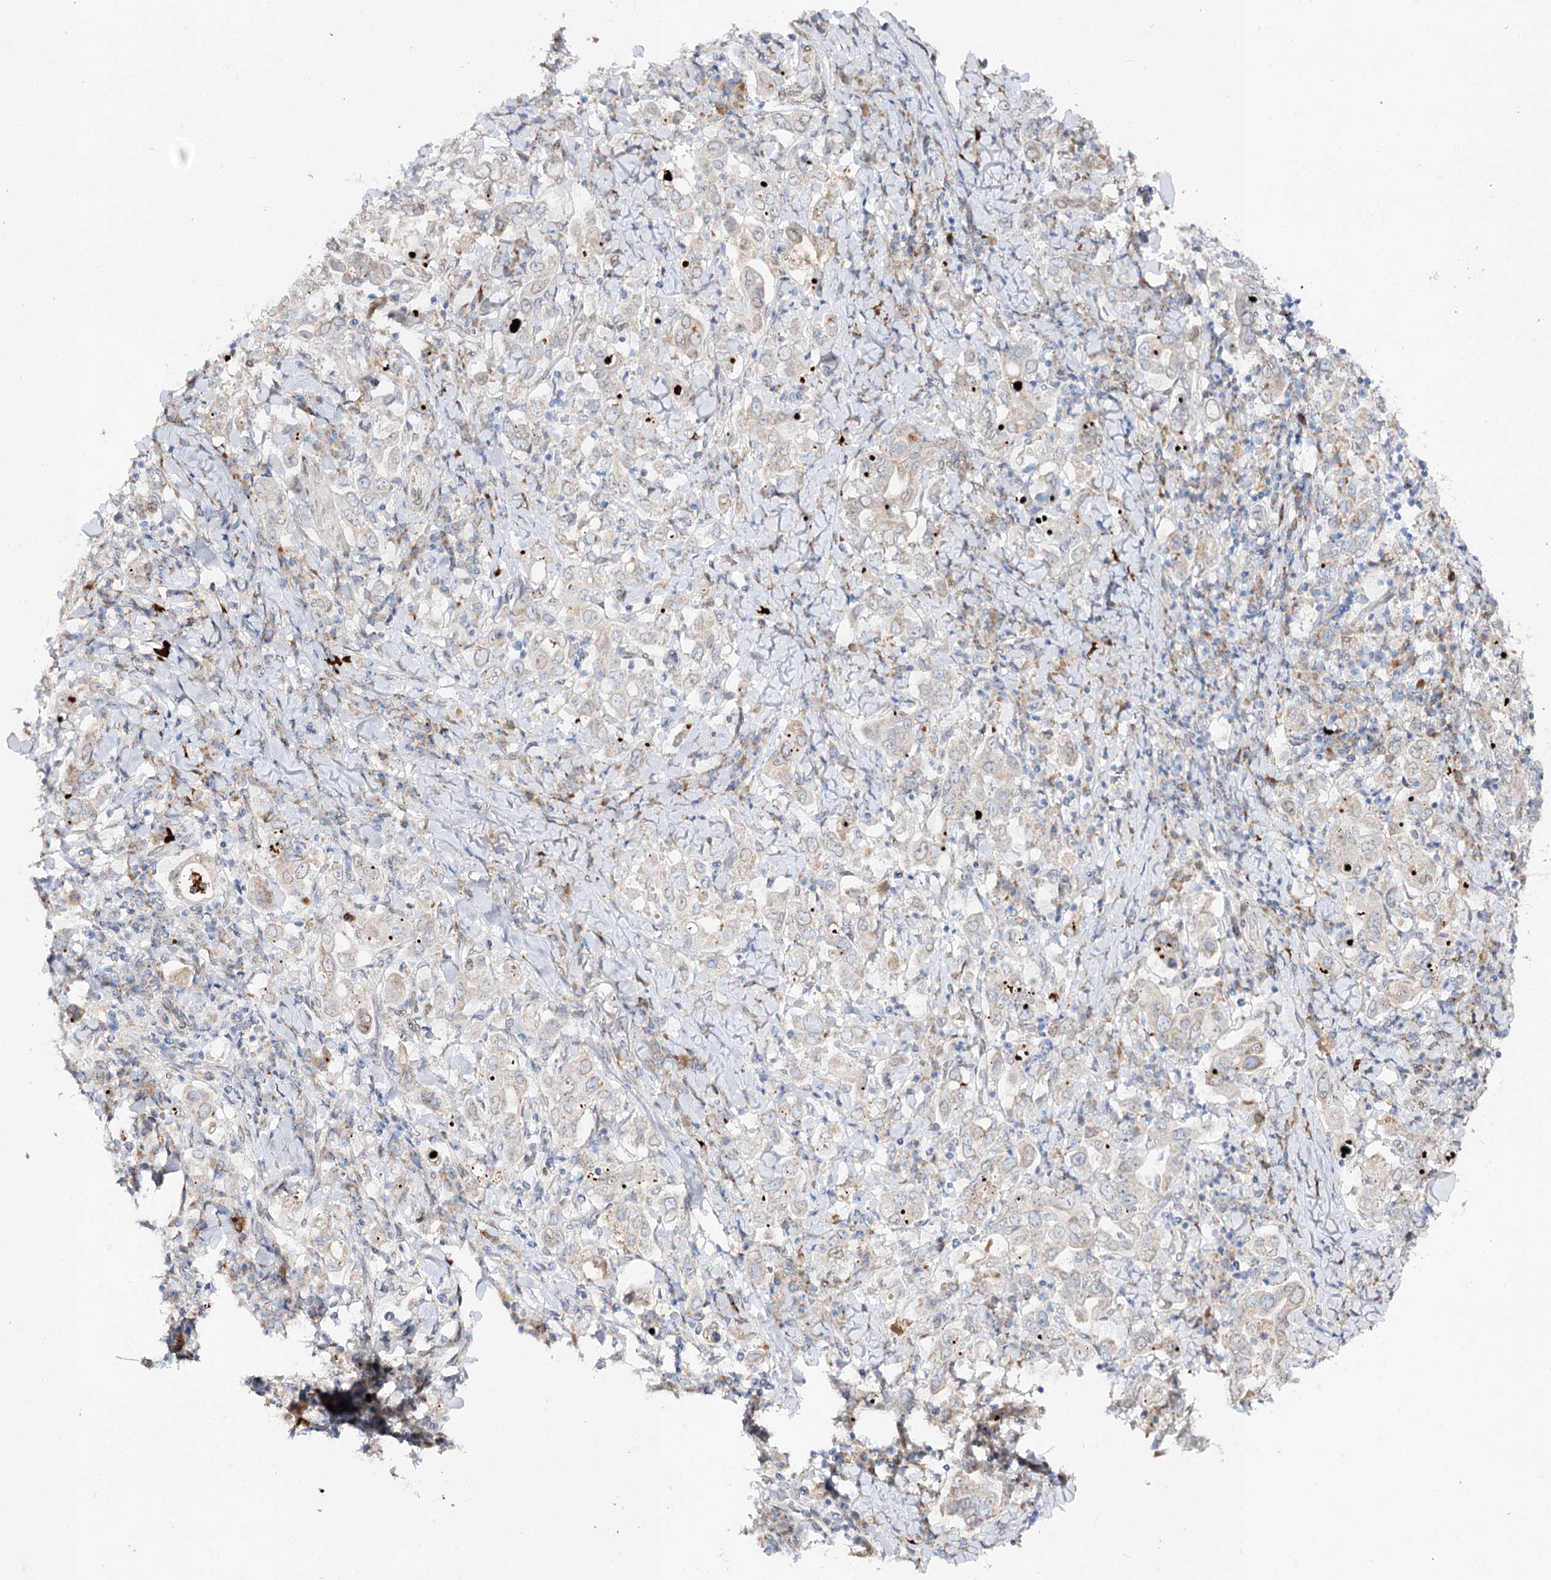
{"staining": {"intensity": "negative", "quantity": "none", "location": "none"}, "tissue": "stomach cancer", "cell_type": "Tumor cells", "image_type": "cancer", "snomed": [{"axis": "morphology", "description": "Adenocarcinoma, NOS"}, {"axis": "topography", "description": "Stomach, upper"}], "caption": "IHC of stomach adenocarcinoma shows no expression in tumor cells. (DAB immunohistochemistry, high magnification).", "gene": "C11orf80", "patient": {"sex": "male", "age": 62}}